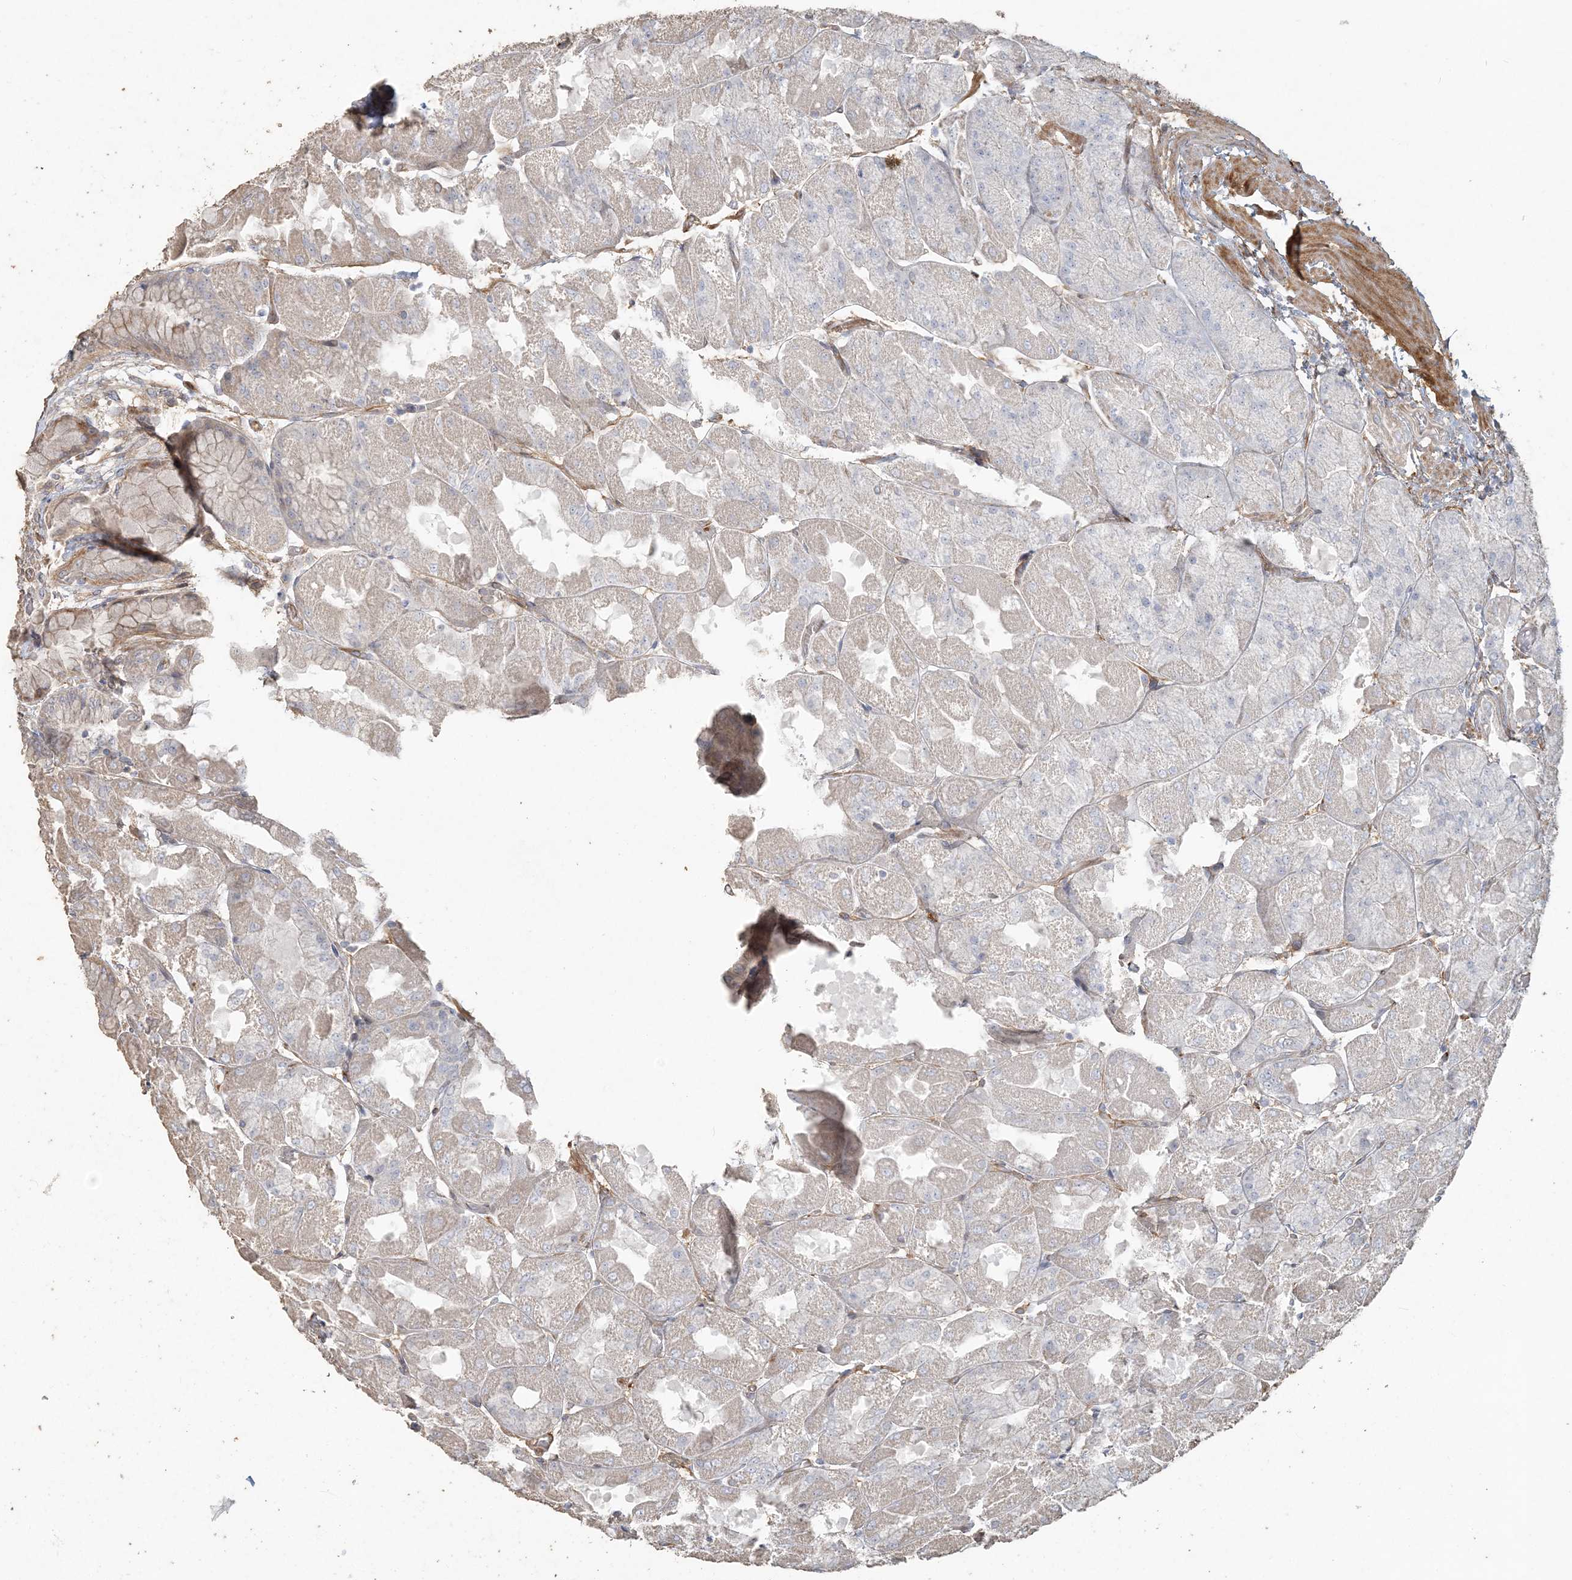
{"staining": {"intensity": "weak", "quantity": "25%-75%", "location": "cytoplasmic/membranous"}, "tissue": "stomach", "cell_type": "Glandular cells", "image_type": "normal", "snomed": [{"axis": "morphology", "description": "Normal tissue, NOS"}, {"axis": "topography", "description": "Stomach"}], "caption": "Immunohistochemical staining of unremarkable human stomach reveals weak cytoplasmic/membranous protein positivity in approximately 25%-75% of glandular cells. The staining was performed using DAB to visualize the protein expression in brown, while the nuclei were stained in blue with hematoxylin (Magnification: 20x).", "gene": "RNF145", "patient": {"sex": "female", "age": 61}}